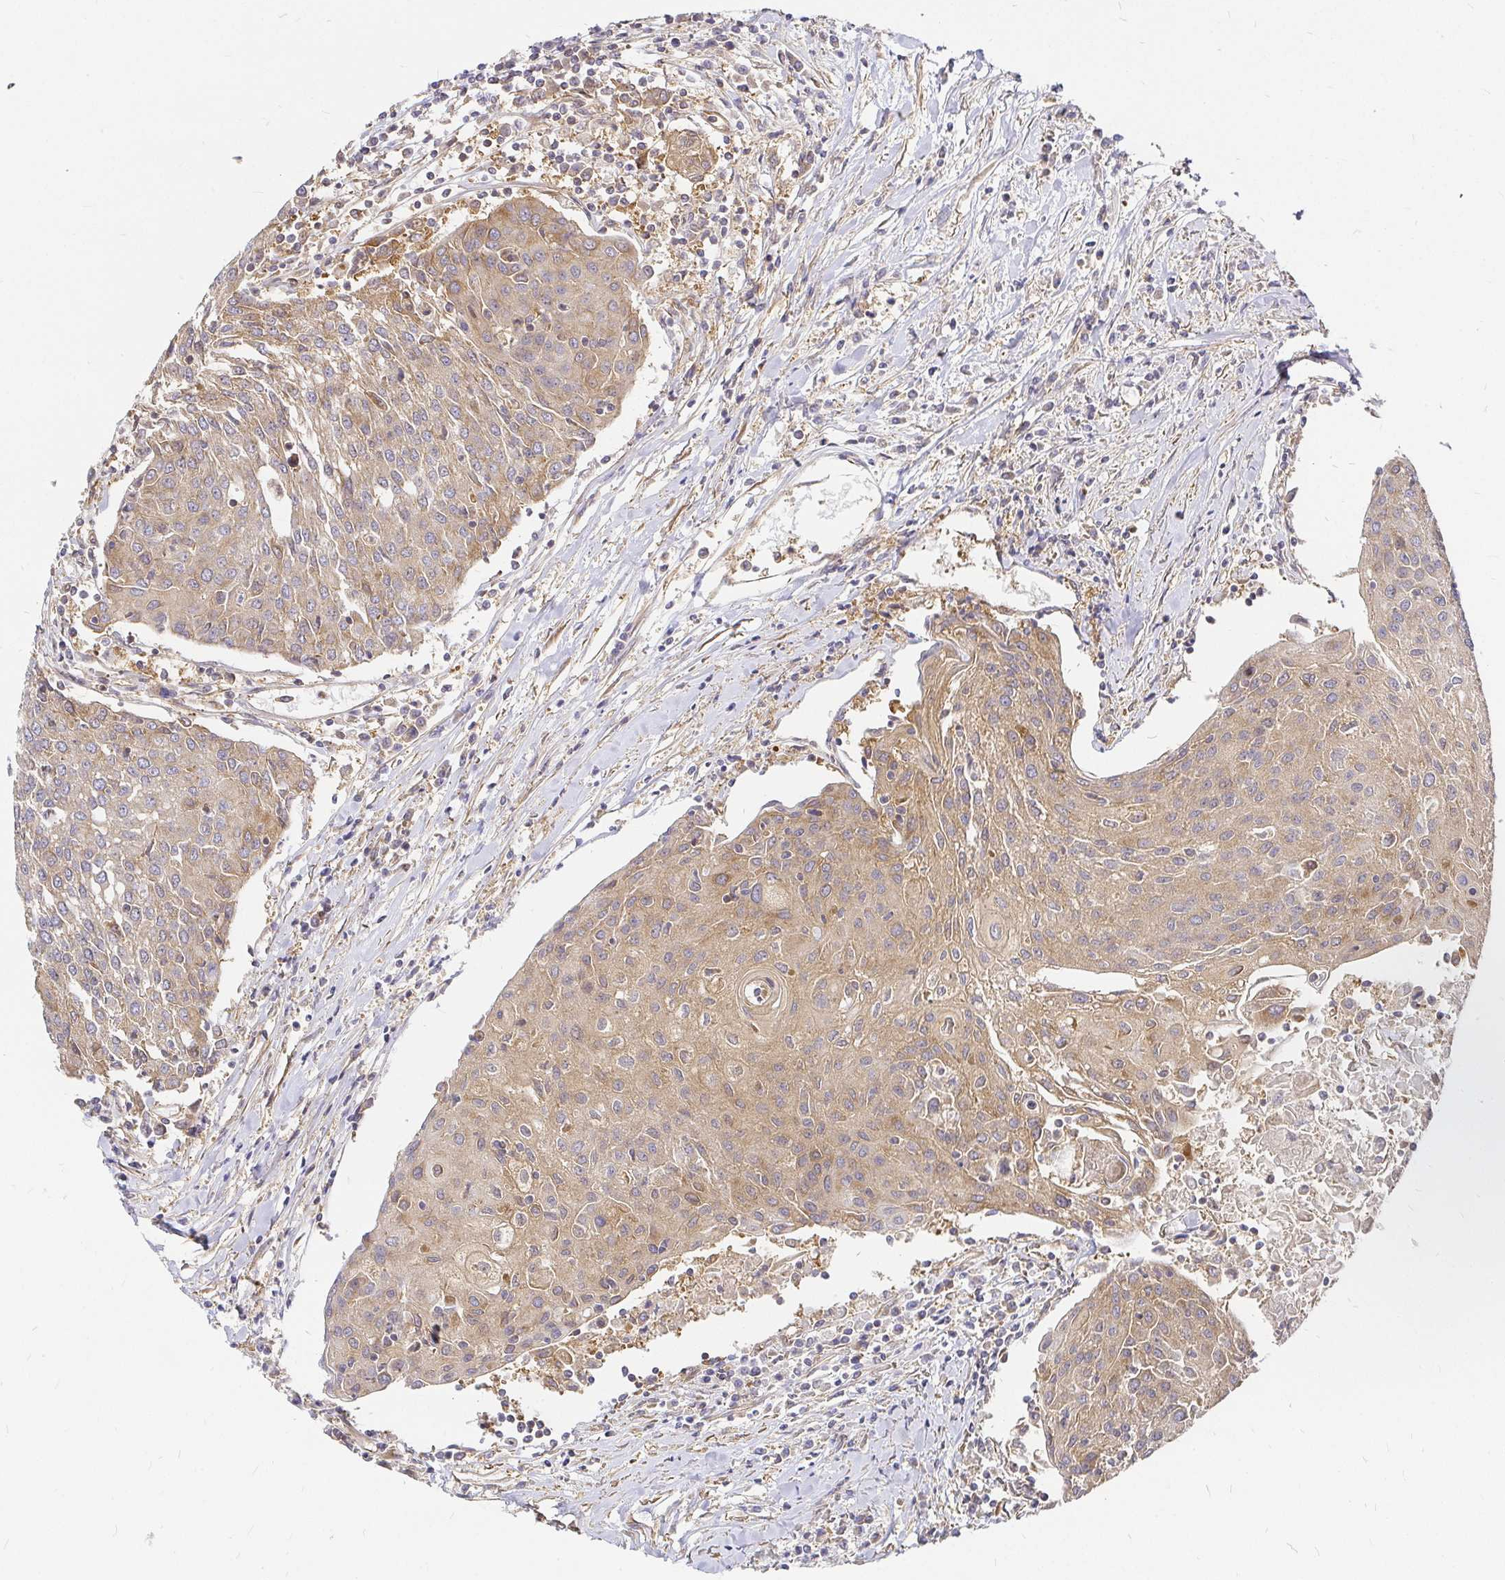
{"staining": {"intensity": "weak", "quantity": "25%-75%", "location": "cytoplasmic/membranous"}, "tissue": "urothelial cancer", "cell_type": "Tumor cells", "image_type": "cancer", "snomed": [{"axis": "morphology", "description": "Urothelial carcinoma, High grade"}, {"axis": "topography", "description": "Urinary bladder"}], "caption": "Tumor cells demonstrate low levels of weak cytoplasmic/membranous expression in about 25%-75% of cells in high-grade urothelial carcinoma.", "gene": "KIF5B", "patient": {"sex": "female", "age": 85}}